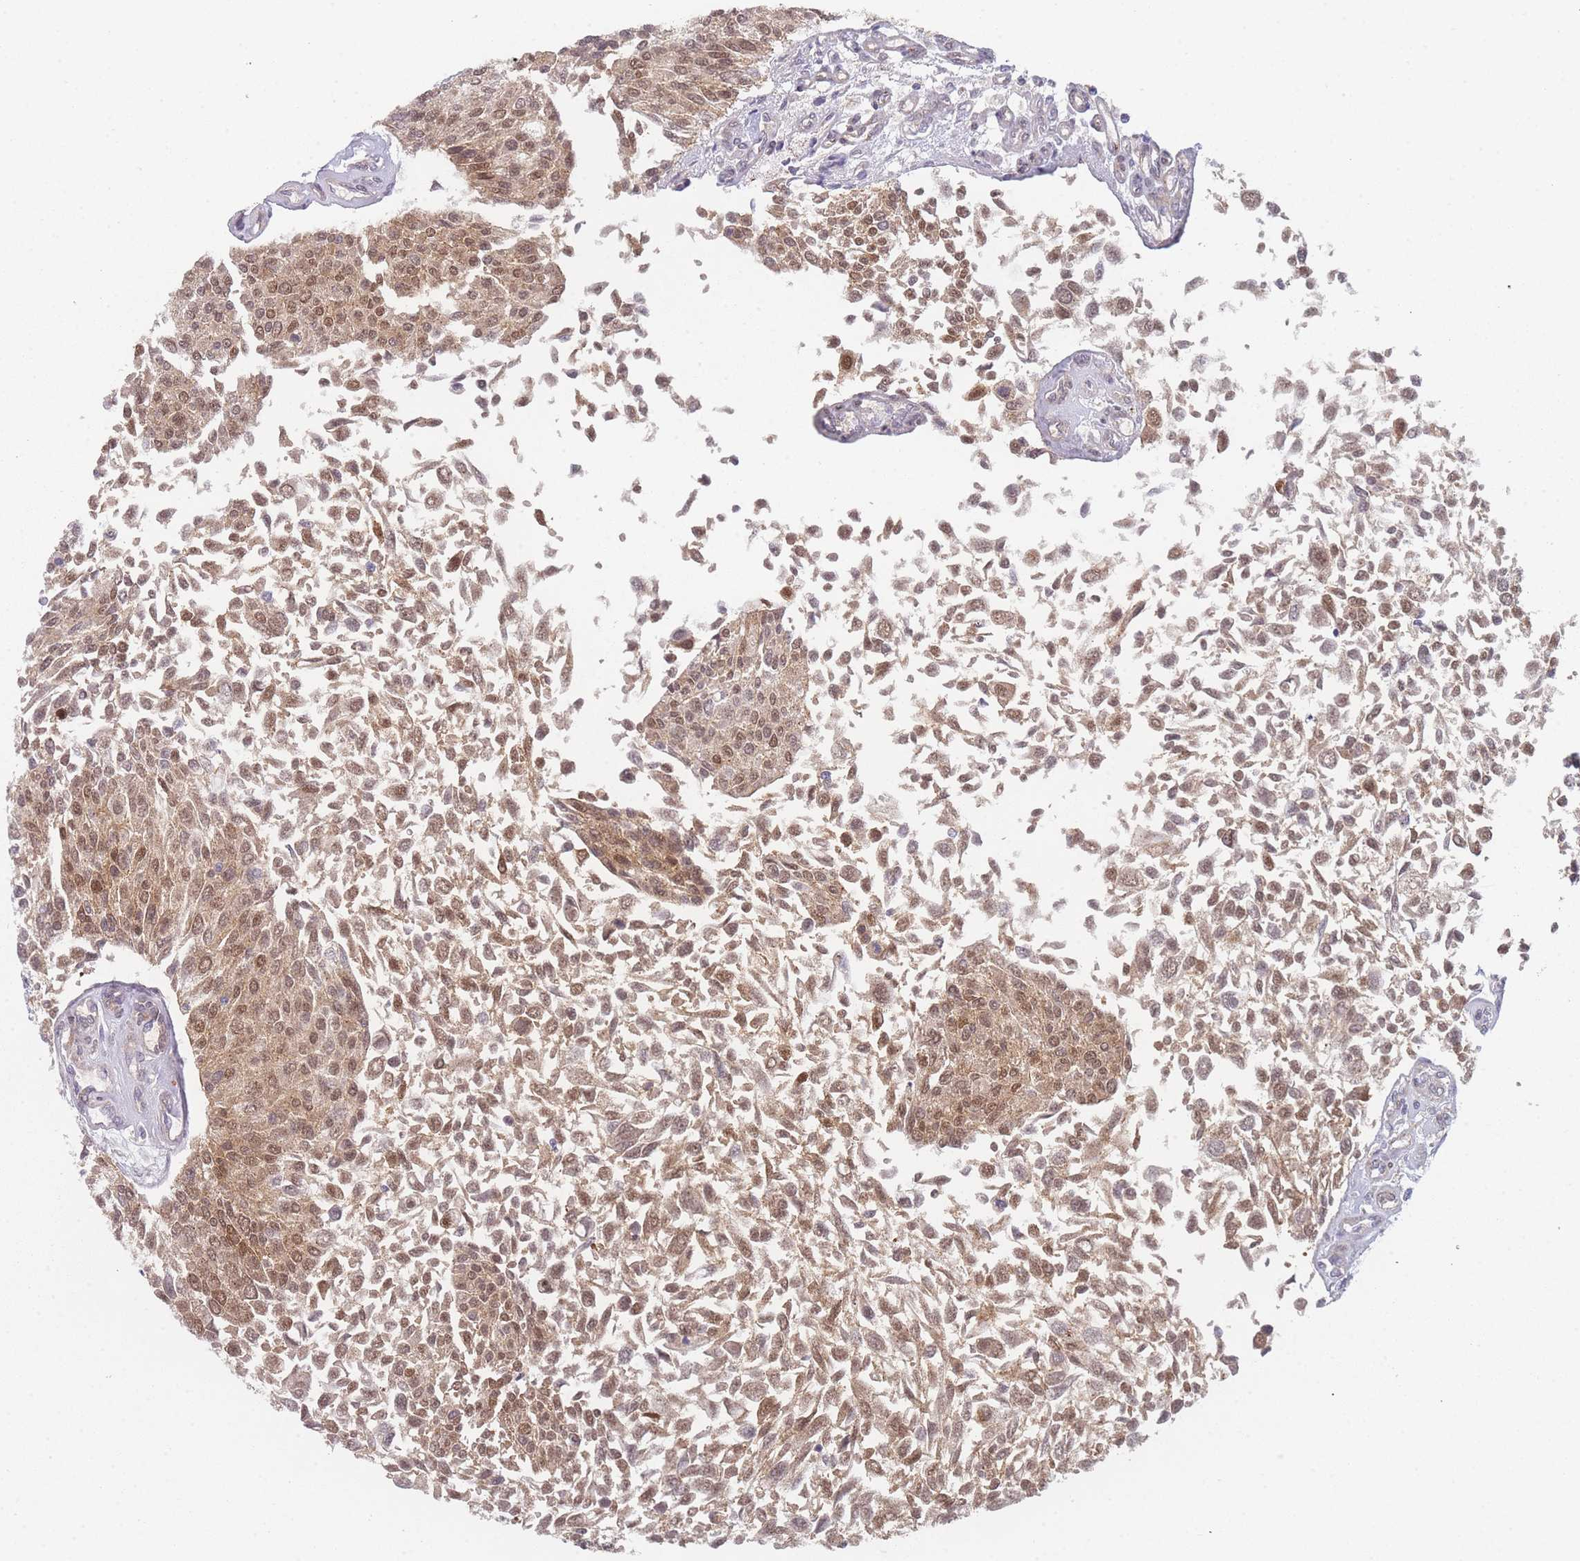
{"staining": {"intensity": "moderate", "quantity": ">75%", "location": "cytoplasmic/membranous,nuclear"}, "tissue": "urothelial cancer", "cell_type": "Tumor cells", "image_type": "cancer", "snomed": [{"axis": "morphology", "description": "Urothelial carcinoma, NOS"}, {"axis": "topography", "description": "Urinary bladder"}], "caption": "Immunohistochemistry (IHC) histopathology image of neoplastic tissue: human urothelial cancer stained using immunohistochemistry (IHC) shows medium levels of moderate protein expression localized specifically in the cytoplasmic/membranous and nuclear of tumor cells, appearing as a cytoplasmic/membranous and nuclear brown color.", "gene": "MRI1", "patient": {"sex": "male", "age": 55}}